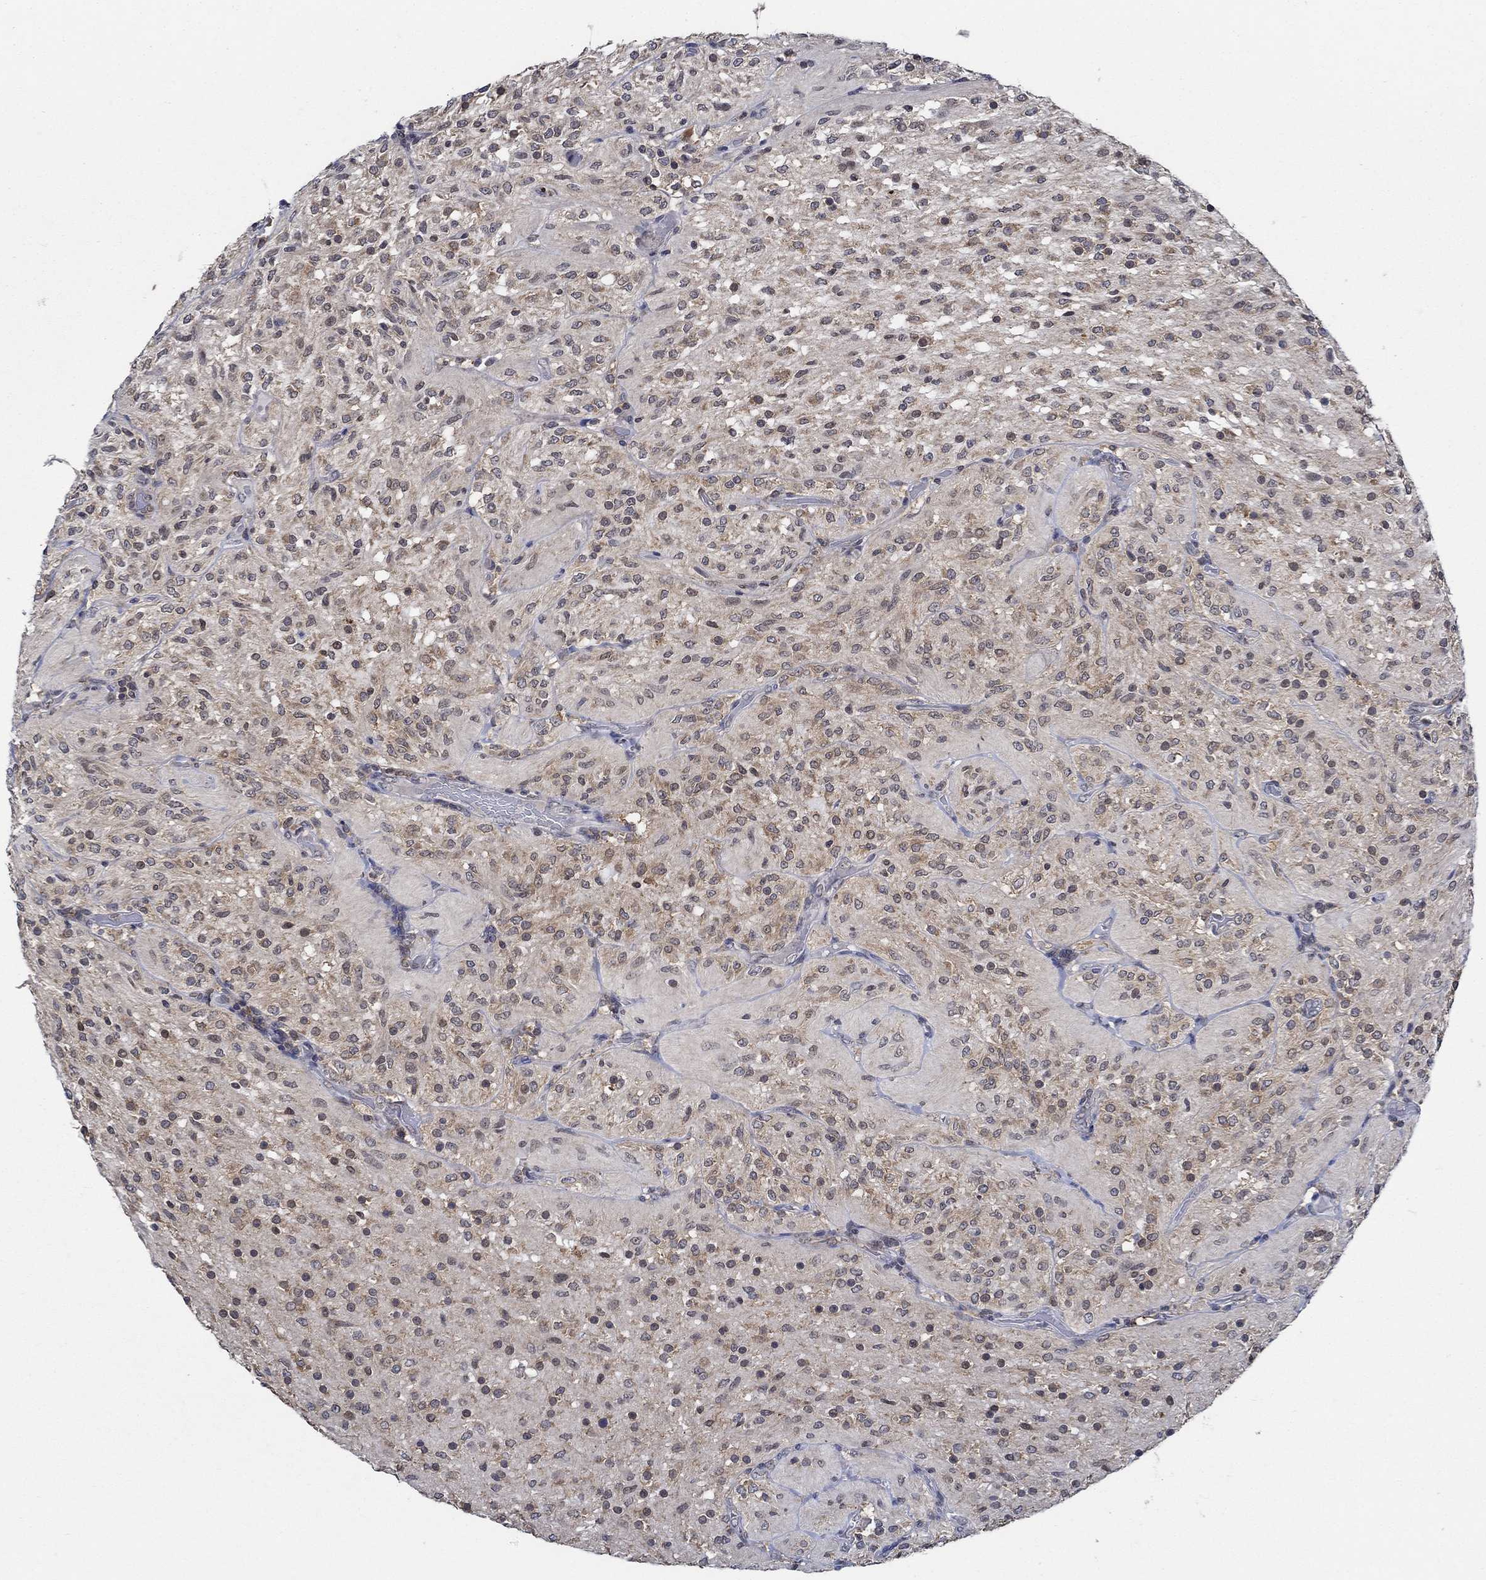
{"staining": {"intensity": "negative", "quantity": "none", "location": "none"}, "tissue": "glioma", "cell_type": "Tumor cells", "image_type": "cancer", "snomed": [{"axis": "morphology", "description": "Glioma, malignant, Low grade"}, {"axis": "topography", "description": "Brain"}], "caption": "Immunohistochemistry photomicrograph of neoplastic tissue: human glioma stained with DAB demonstrates no significant protein staining in tumor cells. (Brightfield microscopy of DAB IHC at high magnification).", "gene": "DACT1", "patient": {"sex": "male", "age": 3}}